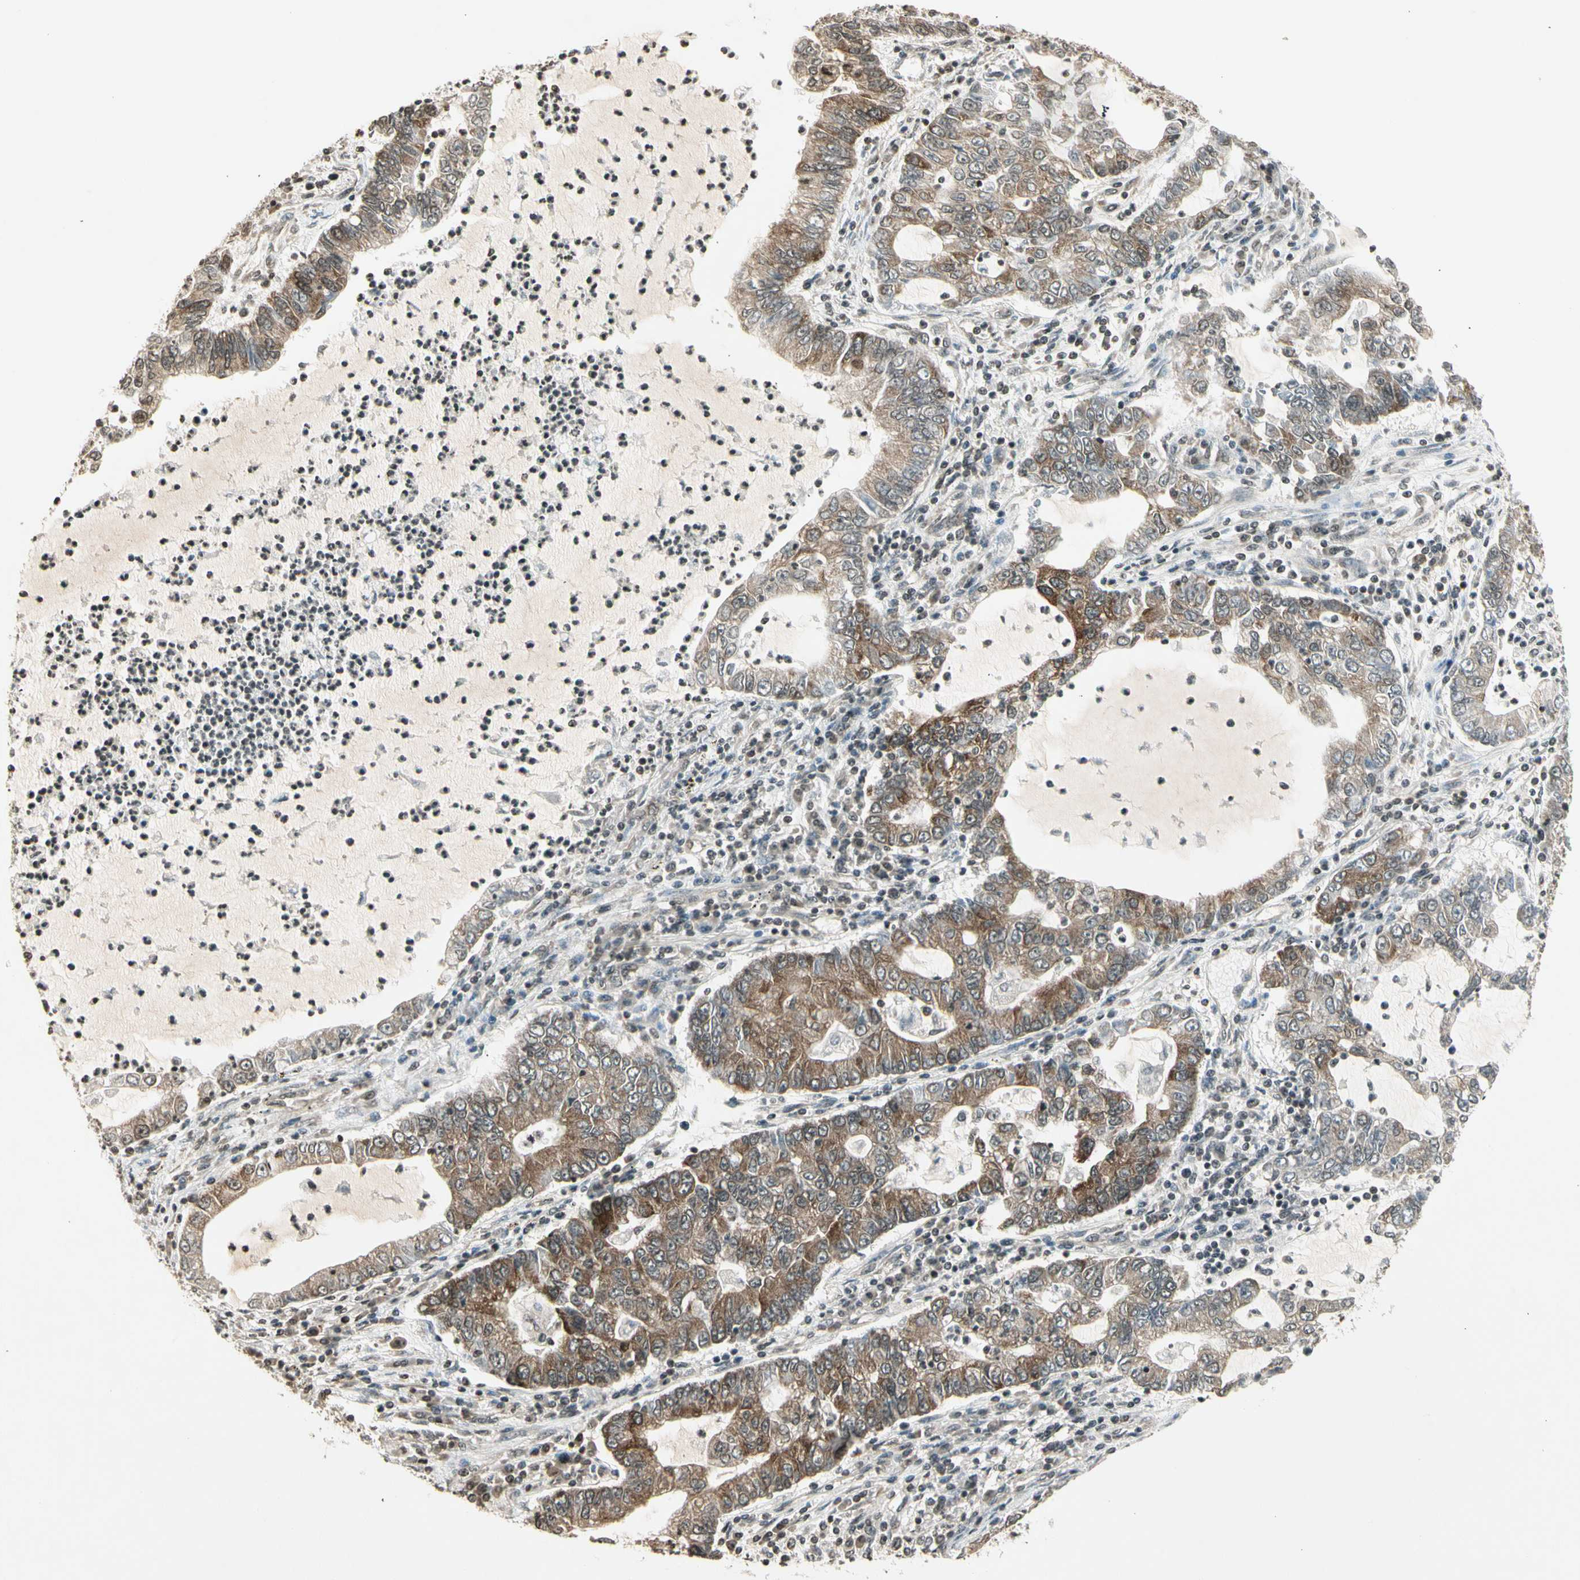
{"staining": {"intensity": "moderate", "quantity": "25%-75%", "location": "cytoplasmic/membranous"}, "tissue": "lung cancer", "cell_type": "Tumor cells", "image_type": "cancer", "snomed": [{"axis": "morphology", "description": "Adenocarcinoma, NOS"}, {"axis": "topography", "description": "Lung"}], "caption": "The immunohistochemical stain shows moderate cytoplasmic/membranous expression in tumor cells of lung cancer (adenocarcinoma) tissue.", "gene": "SMN2", "patient": {"sex": "female", "age": 51}}